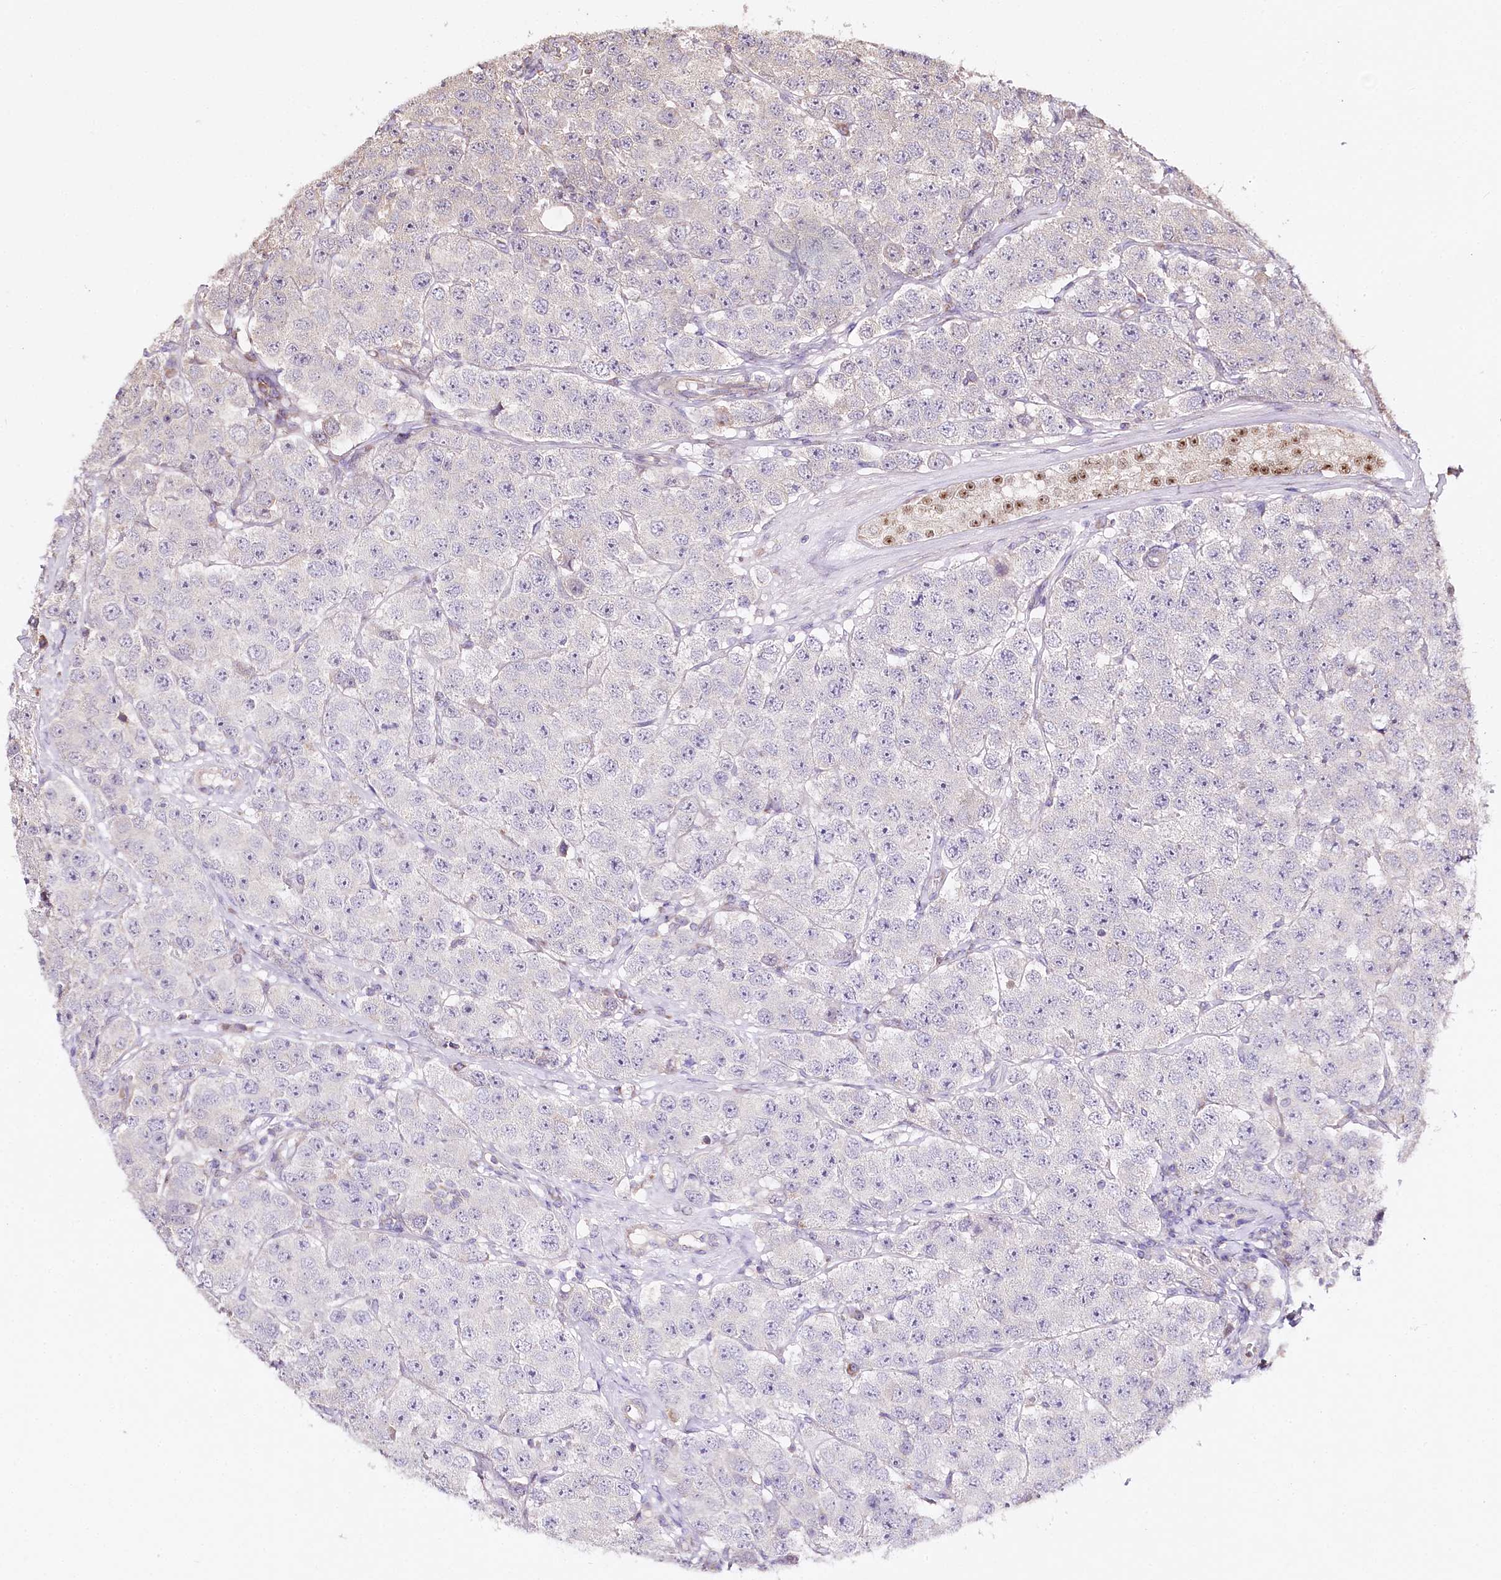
{"staining": {"intensity": "negative", "quantity": "none", "location": "none"}, "tissue": "testis cancer", "cell_type": "Tumor cells", "image_type": "cancer", "snomed": [{"axis": "morphology", "description": "Seminoma, NOS"}, {"axis": "topography", "description": "Testis"}], "caption": "An IHC photomicrograph of testis cancer (seminoma) is shown. There is no staining in tumor cells of testis cancer (seminoma).", "gene": "ZNF226", "patient": {"sex": "male", "age": 28}}